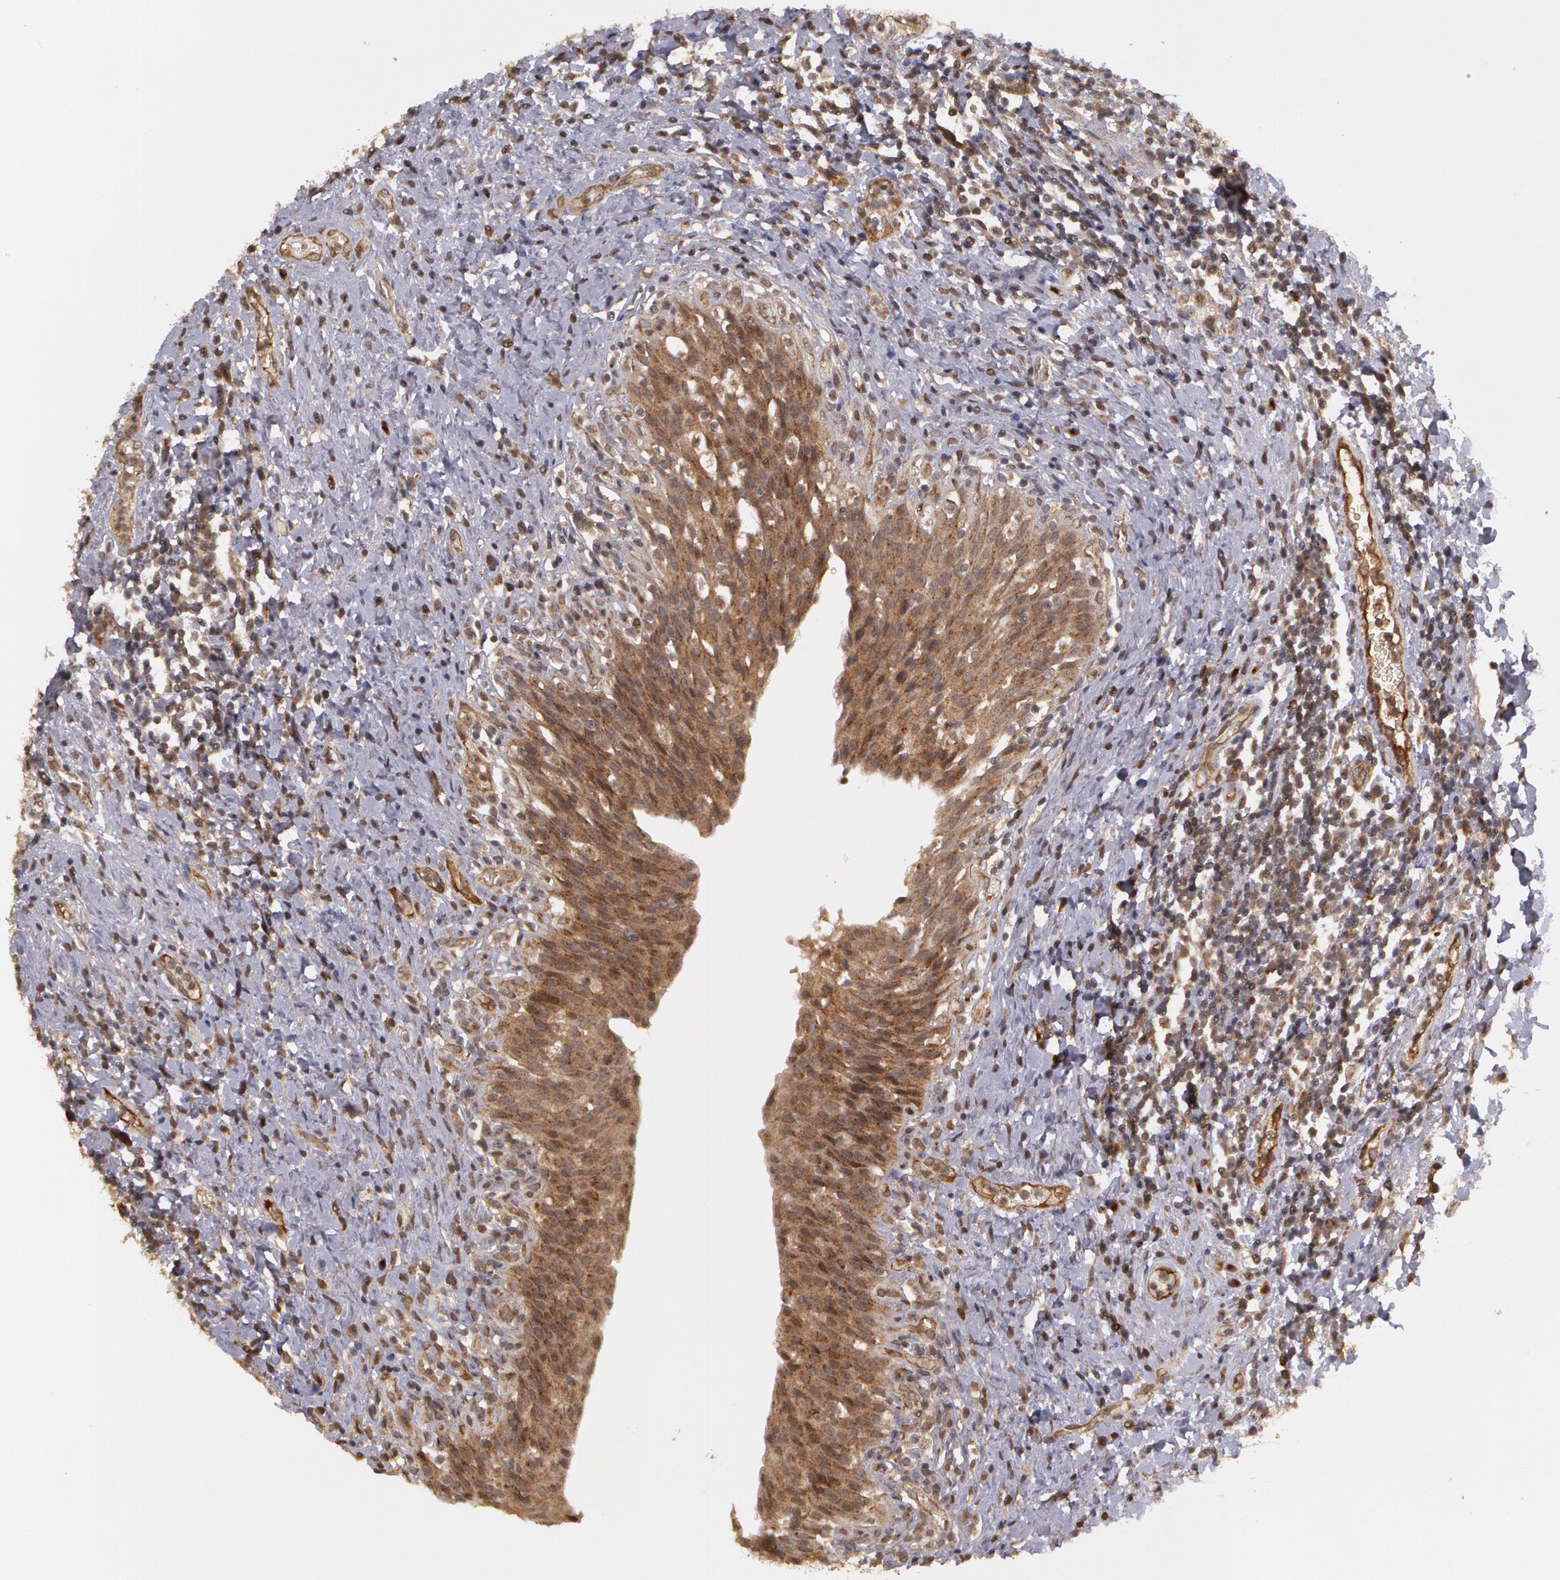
{"staining": {"intensity": "weak", "quantity": ">75%", "location": "cytoplasmic/membranous"}, "tissue": "urinary bladder", "cell_type": "Urothelial cells", "image_type": "normal", "snomed": [{"axis": "morphology", "description": "Normal tissue, NOS"}, {"axis": "topography", "description": "Urinary bladder"}], "caption": "Immunohistochemical staining of normal human urinary bladder demonstrates >75% levels of weak cytoplasmic/membranous protein expression in approximately >75% of urothelial cells. (Brightfield microscopy of DAB IHC at high magnification).", "gene": "STX5", "patient": {"sex": "male", "age": 51}}